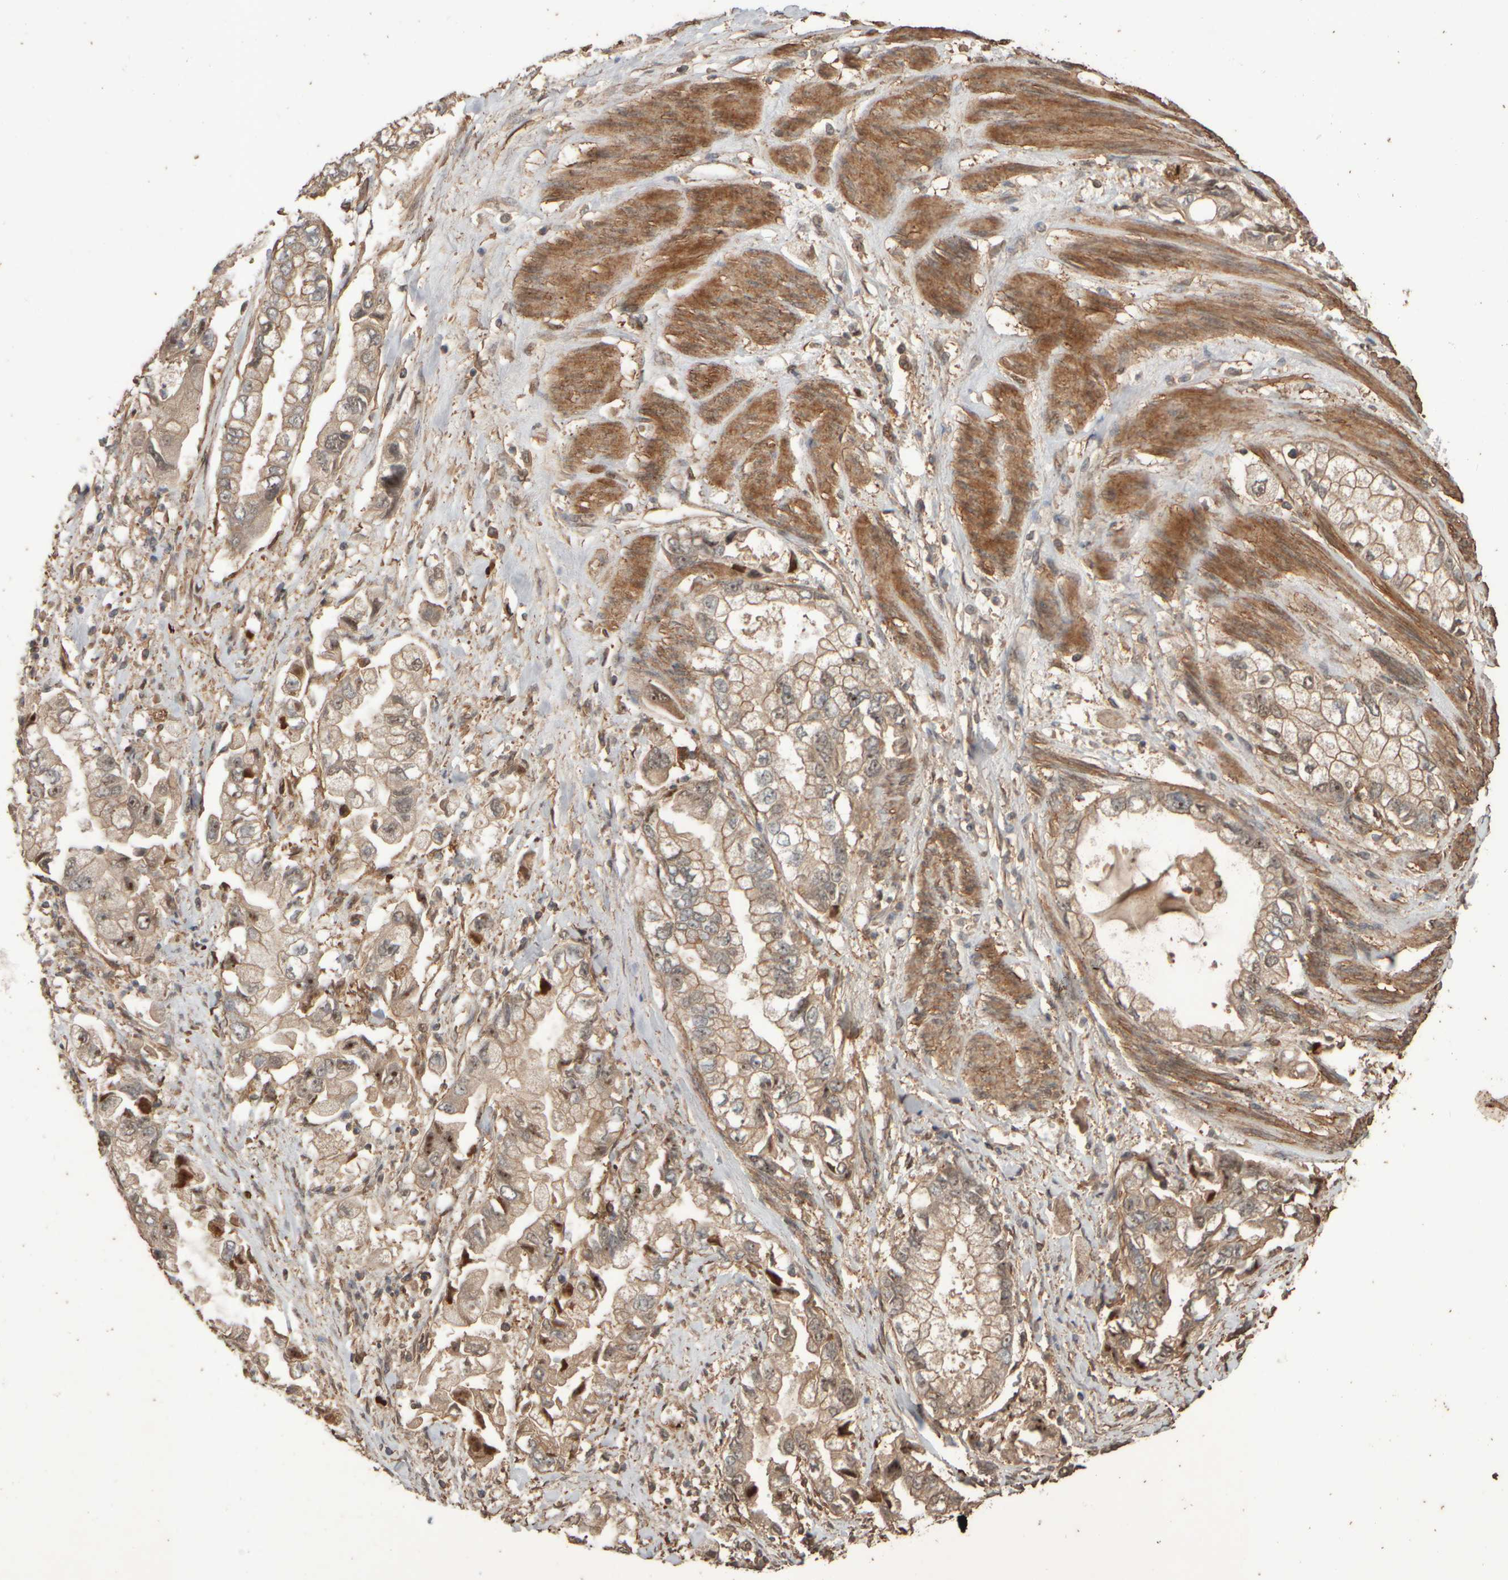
{"staining": {"intensity": "weak", "quantity": ">75%", "location": "cytoplasmic/membranous,nuclear"}, "tissue": "stomach cancer", "cell_type": "Tumor cells", "image_type": "cancer", "snomed": [{"axis": "morphology", "description": "Normal tissue, NOS"}, {"axis": "morphology", "description": "Adenocarcinoma, NOS"}, {"axis": "topography", "description": "Stomach"}], "caption": "IHC micrograph of neoplastic tissue: human stomach cancer stained using immunohistochemistry reveals low levels of weak protein expression localized specifically in the cytoplasmic/membranous and nuclear of tumor cells, appearing as a cytoplasmic/membranous and nuclear brown color.", "gene": "SPHK1", "patient": {"sex": "male", "age": 62}}